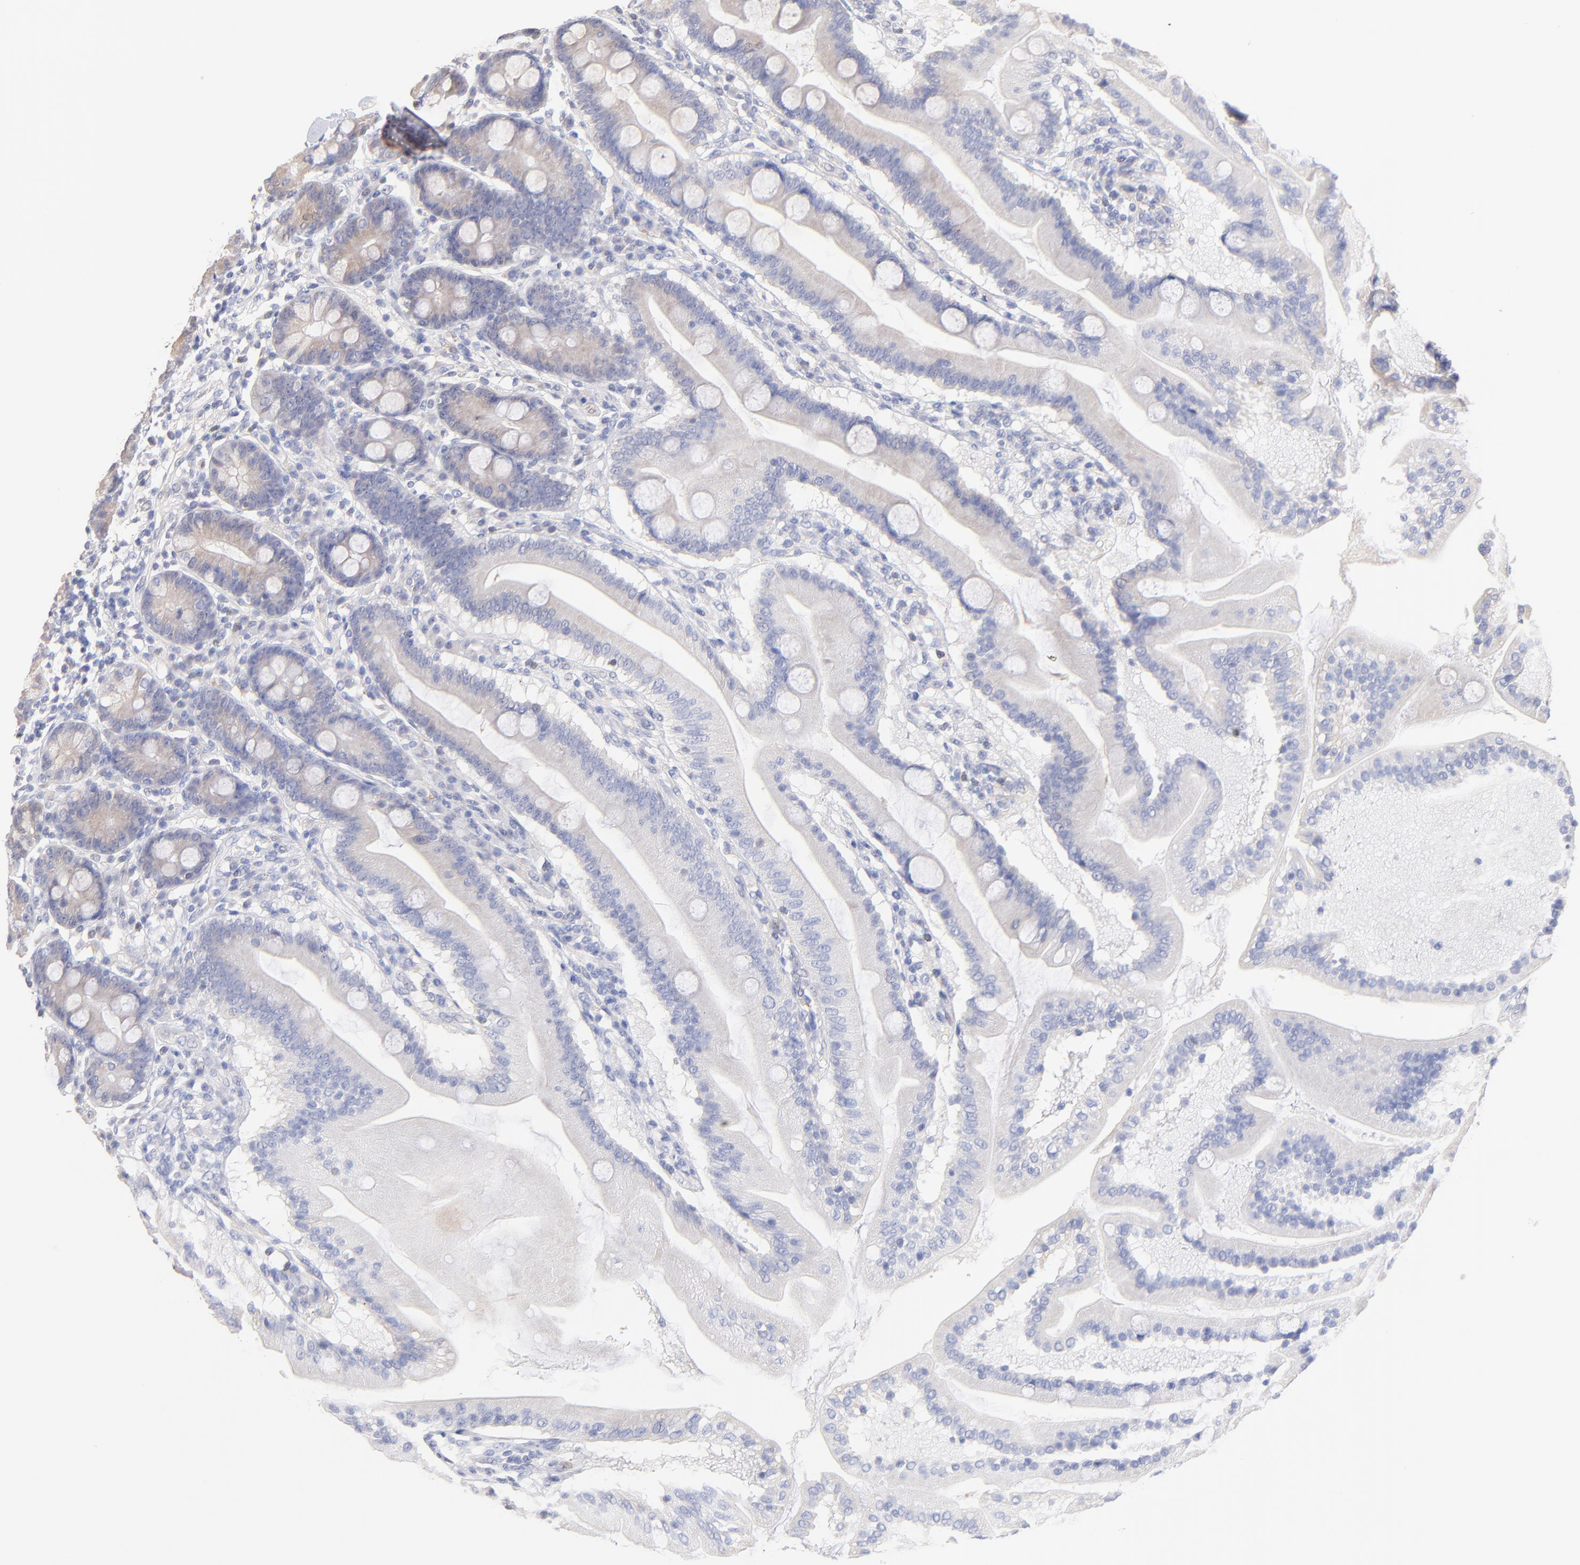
{"staining": {"intensity": "weak", "quantity": "25%-75%", "location": "cytoplasmic/membranous"}, "tissue": "duodenum", "cell_type": "Glandular cells", "image_type": "normal", "snomed": [{"axis": "morphology", "description": "Normal tissue, NOS"}, {"axis": "topography", "description": "Duodenum"}], "caption": "Protein staining by IHC demonstrates weak cytoplasmic/membranous staining in approximately 25%-75% of glandular cells in normal duodenum. Using DAB (3,3'-diaminobenzidine) (brown) and hematoxylin (blue) stains, captured at high magnification using brightfield microscopy.", "gene": "CFAP57", "patient": {"sex": "female", "age": 64}}